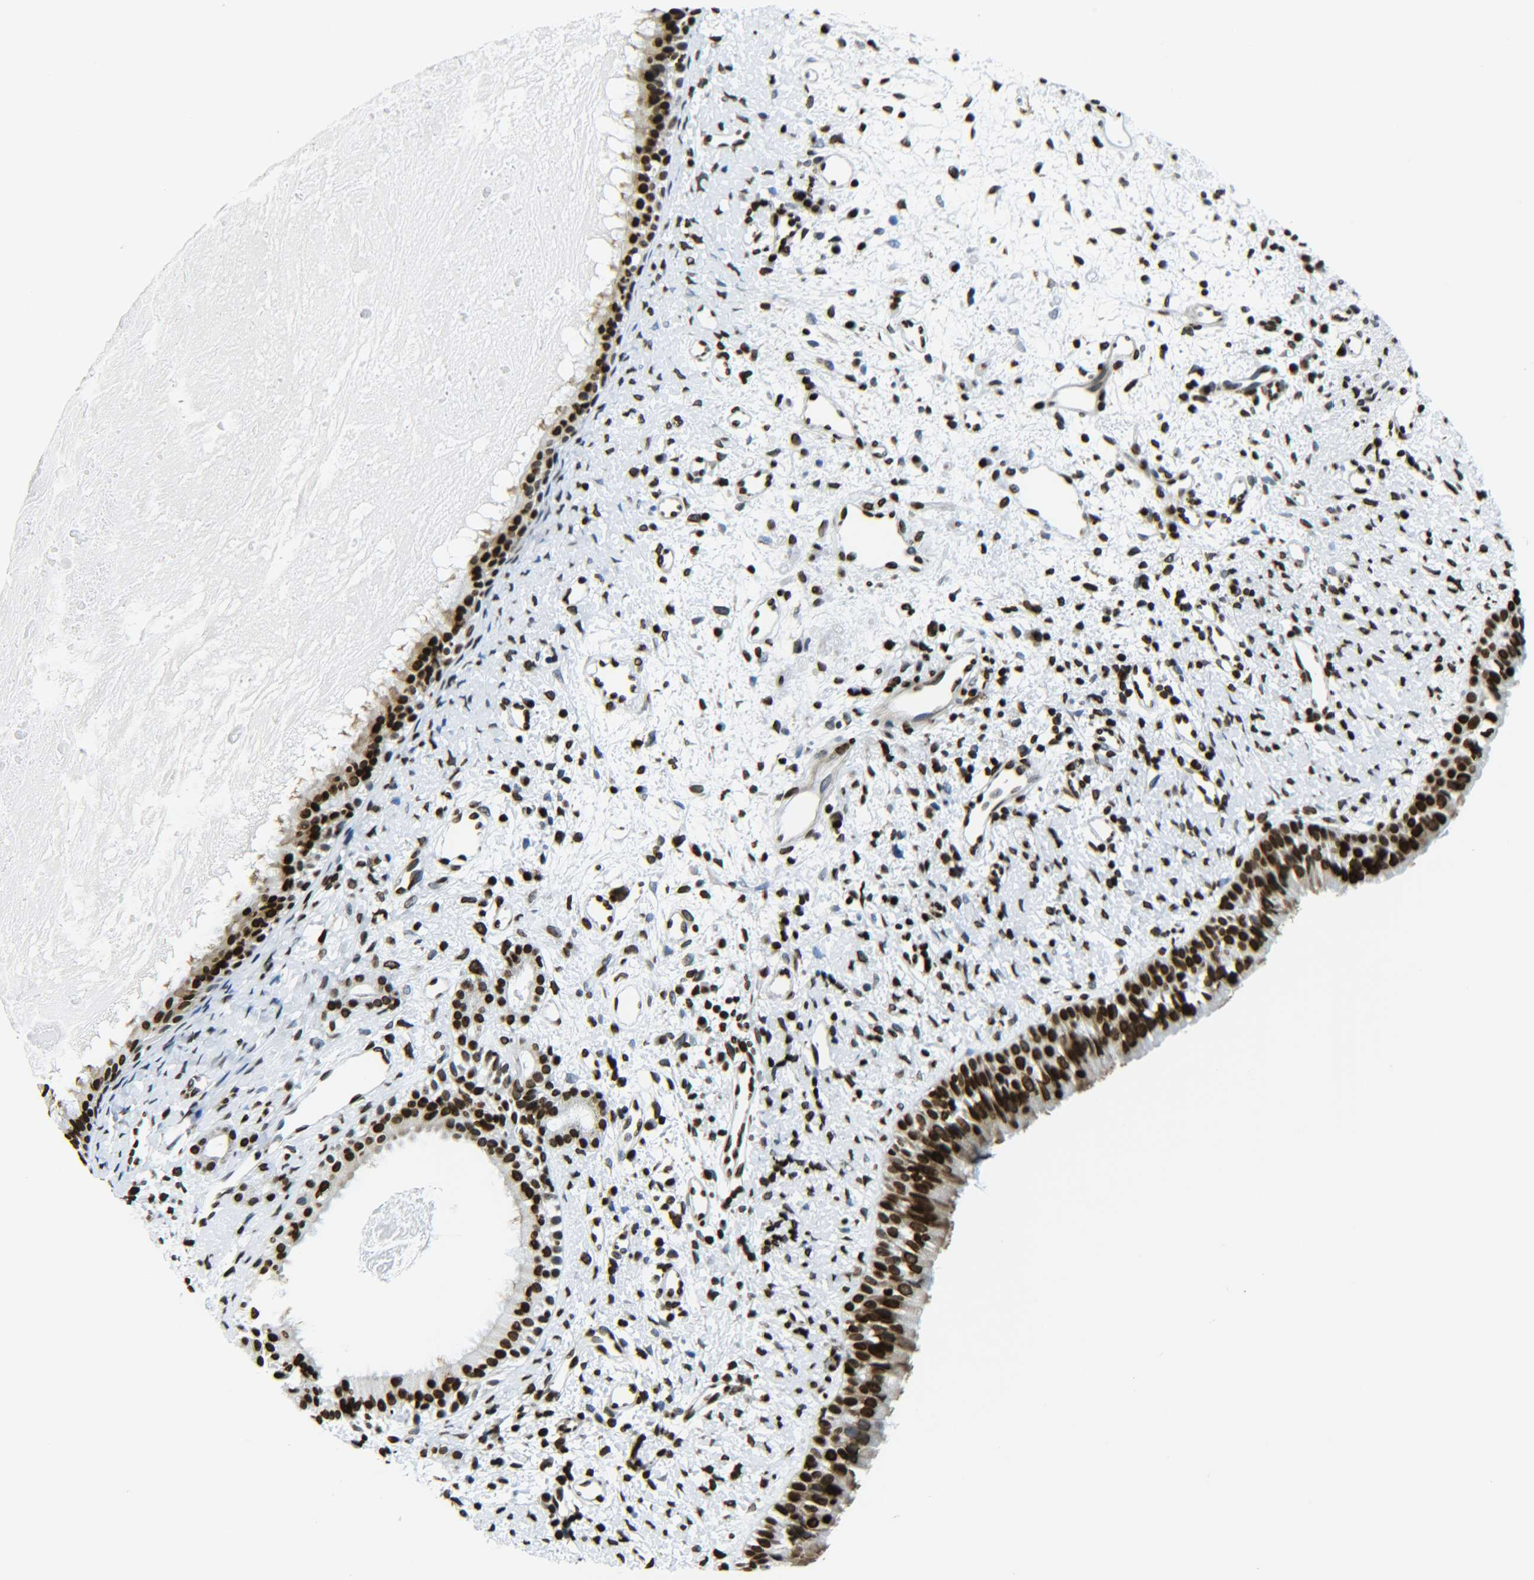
{"staining": {"intensity": "strong", "quantity": ">75%", "location": "nuclear"}, "tissue": "nasopharynx", "cell_type": "Respiratory epithelial cells", "image_type": "normal", "snomed": [{"axis": "morphology", "description": "Normal tissue, NOS"}, {"axis": "topography", "description": "Nasopharynx"}], "caption": "Normal nasopharynx demonstrates strong nuclear staining in about >75% of respiratory epithelial cells The staining was performed using DAB (3,3'-diaminobenzidine), with brown indicating positive protein expression. Nuclei are stained blue with hematoxylin..", "gene": "H2AX", "patient": {"sex": "male", "age": 22}}